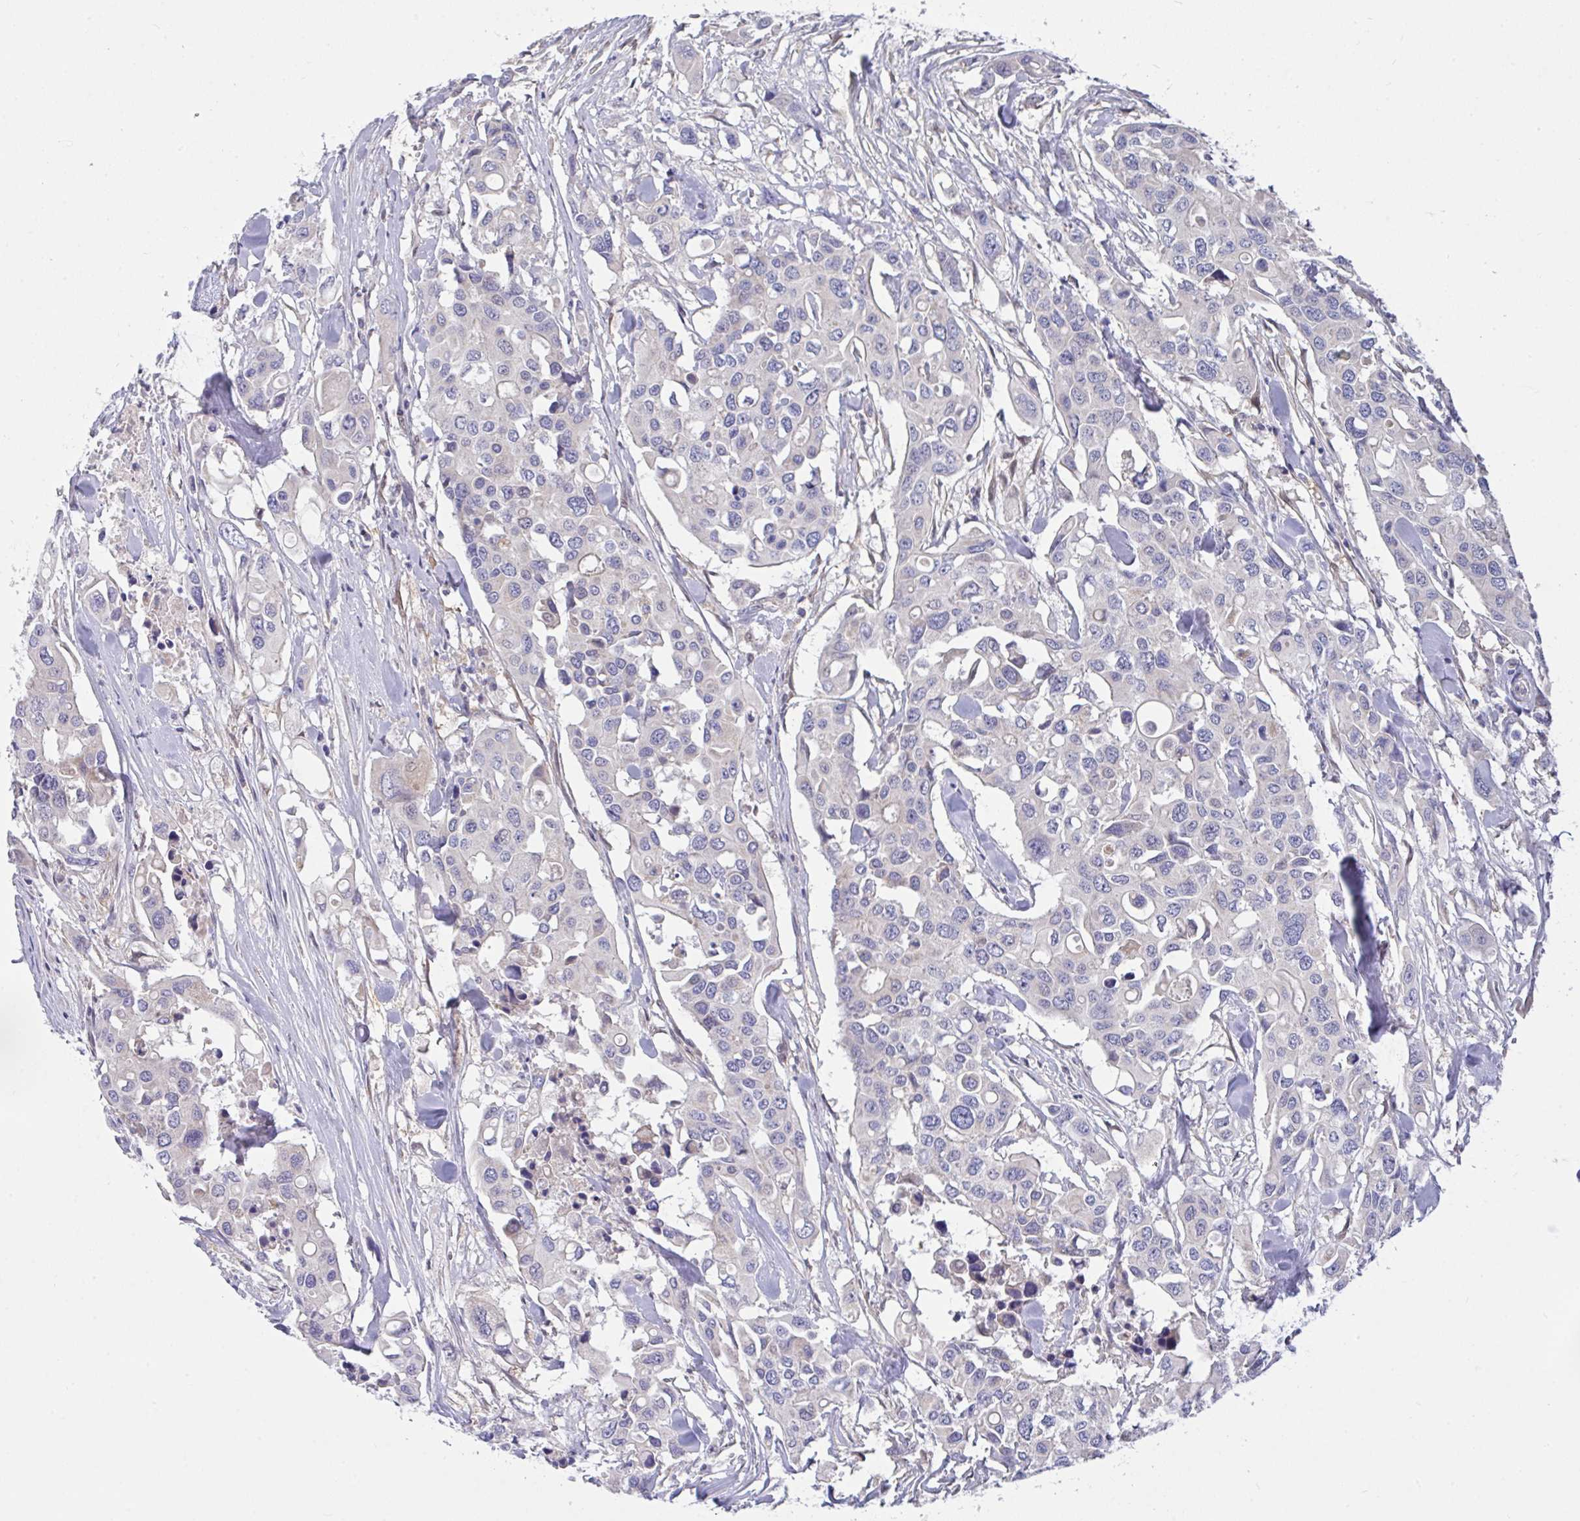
{"staining": {"intensity": "negative", "quantity": "none", "location": "none"}, "tissue": "colorectal cancer", "cell_type": "Tumor cells", "image_type": "cancer", "snomed": [{"axis": "morphology", "description": "Adenocarcinoma, NOS"}, {"axis": "topography", "description": "Colon"}], "caption": "Colorectal cancer (adenocarcinoma) stained for a protein using immunohistochemistry shows no staining tumor cells.", "gene": "L3HYPDH", "patient": {"sex": "male", "age": 77}}